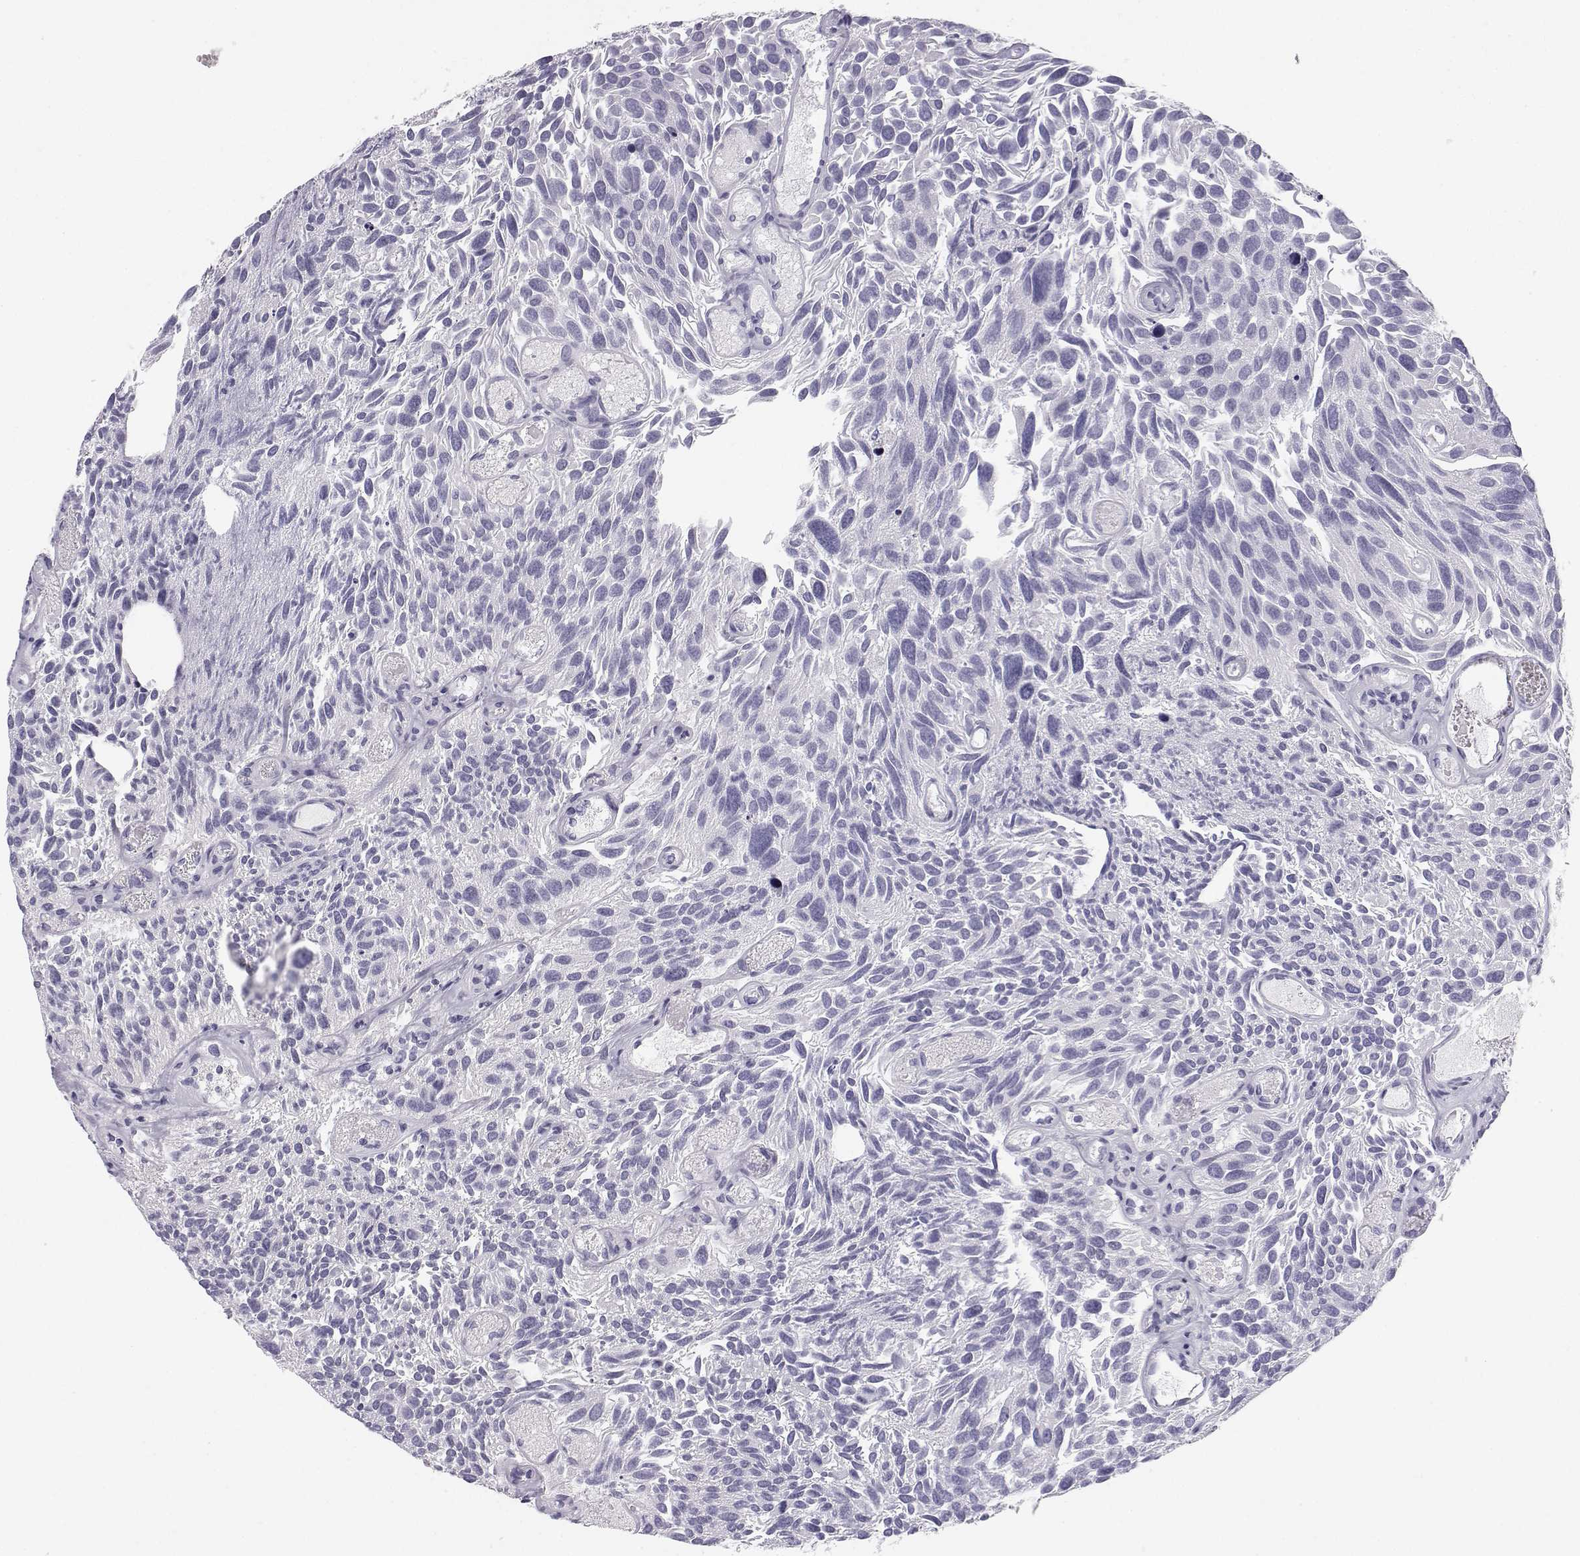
{"staining": {"intensity": "negative", "quantity": "none", "location": "none"}, "tissue": "urothelial cancer", "cell_type": "Tumor cells", "image_type": "cancer", "snomed": [{"axis": "morphology", "description": "Urothelial carcinoma, Low grade"}, {"axis": "topography", "description": "Urinary bladder"}], "caption": "An immunohistochemistry (IHC) image of urothelial cancer is shown. There is no staining in tumor cells of urothelial cancer.", "gene": "KCNMB4", "patient": {"sex": "female", "age": 69}}